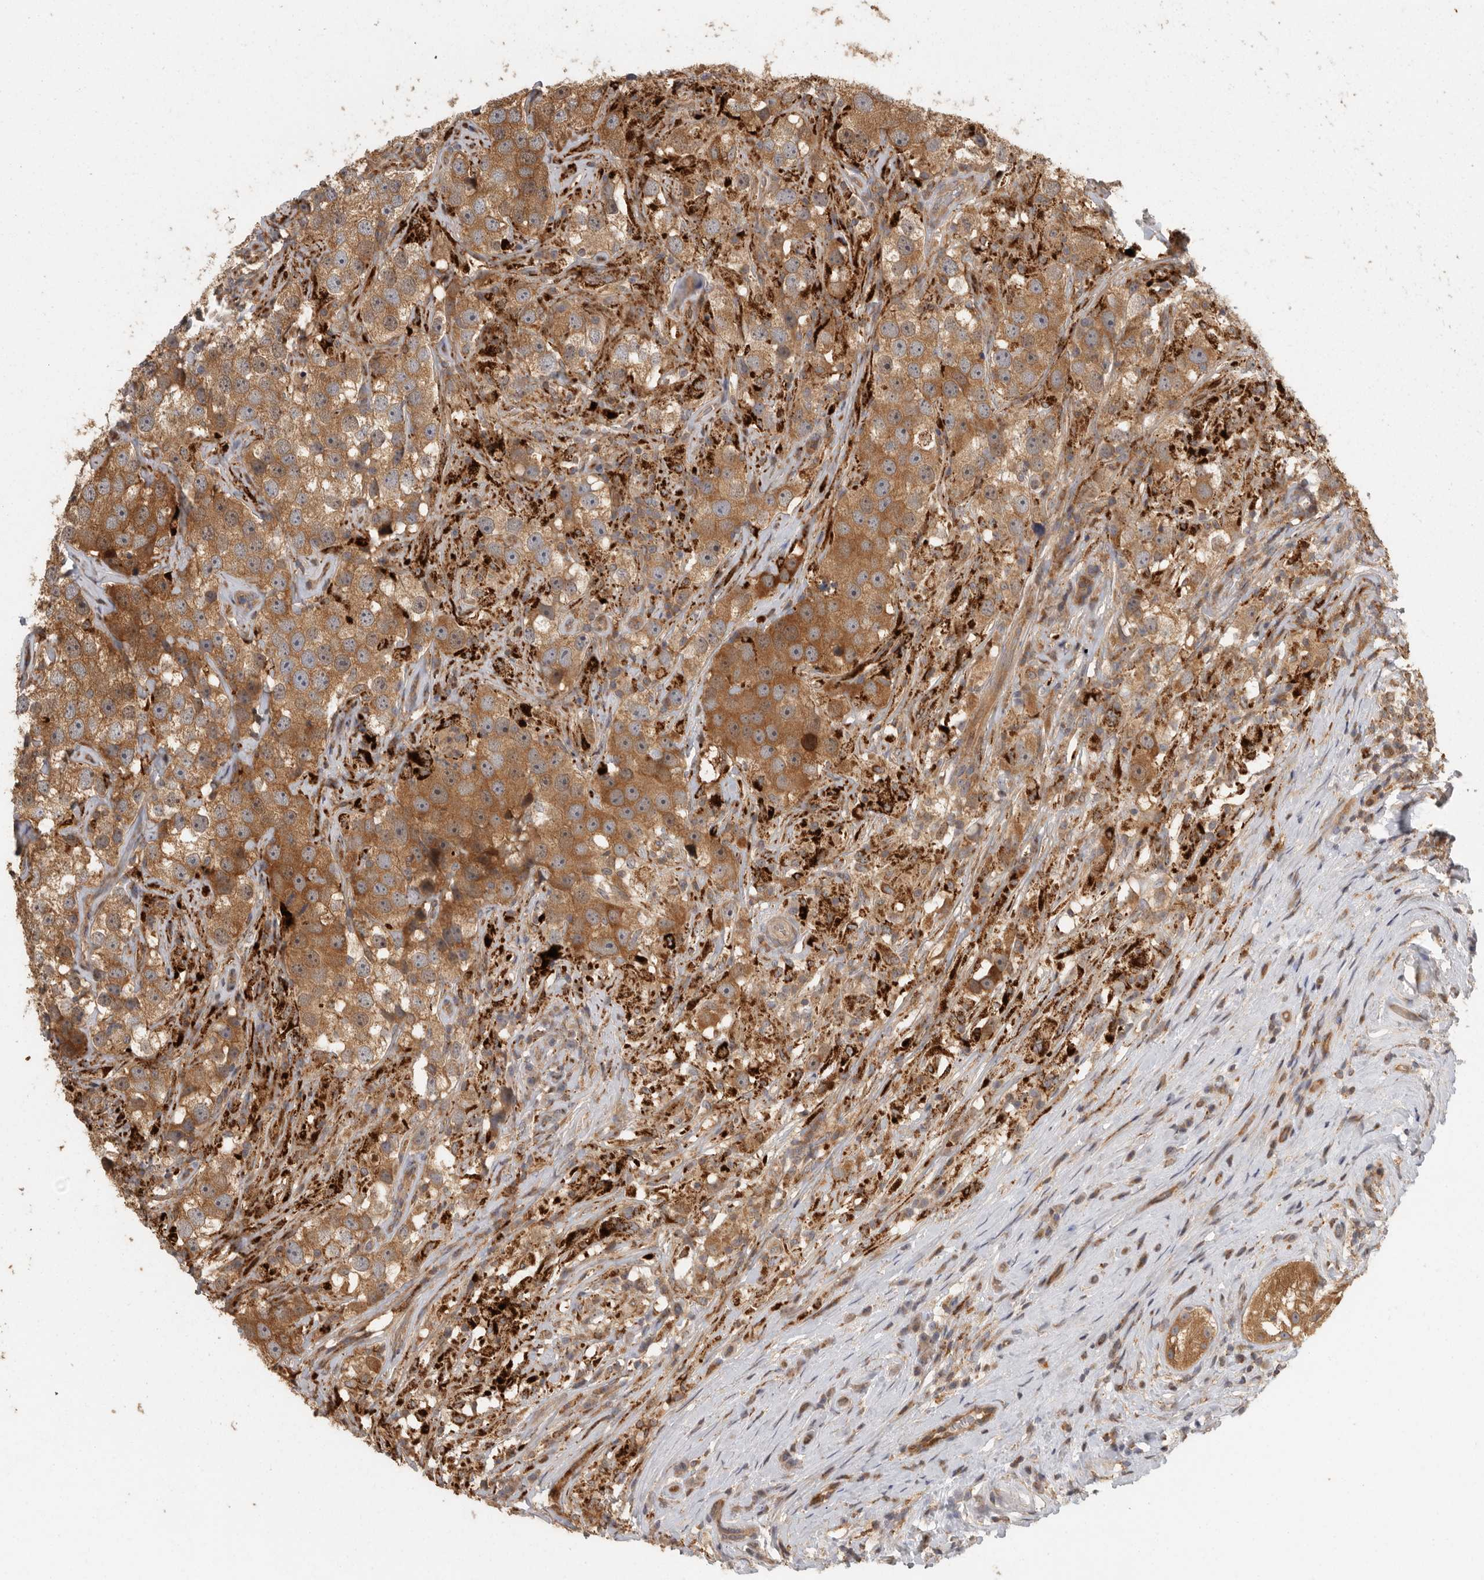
{"staining": {"intensity": "moderate", "quantity": ">75%", "location": "cytoplasmic/membranous"}, "tissue": "testis cancer", "cell_type": "Tumor cells", "image_type": "cancer", "snomed": [{"axis": "morphology", "description": "Seminoma, NOS"}, {"axis": "topography", "description": "Testis"}], "caption": "Moderate cytoplasmic/membranous staining is identified in approximately >75% of tumor cells in seminoma (testis).", "gene": "SWT1", "patient": {"sex": "male", "age": 49}}